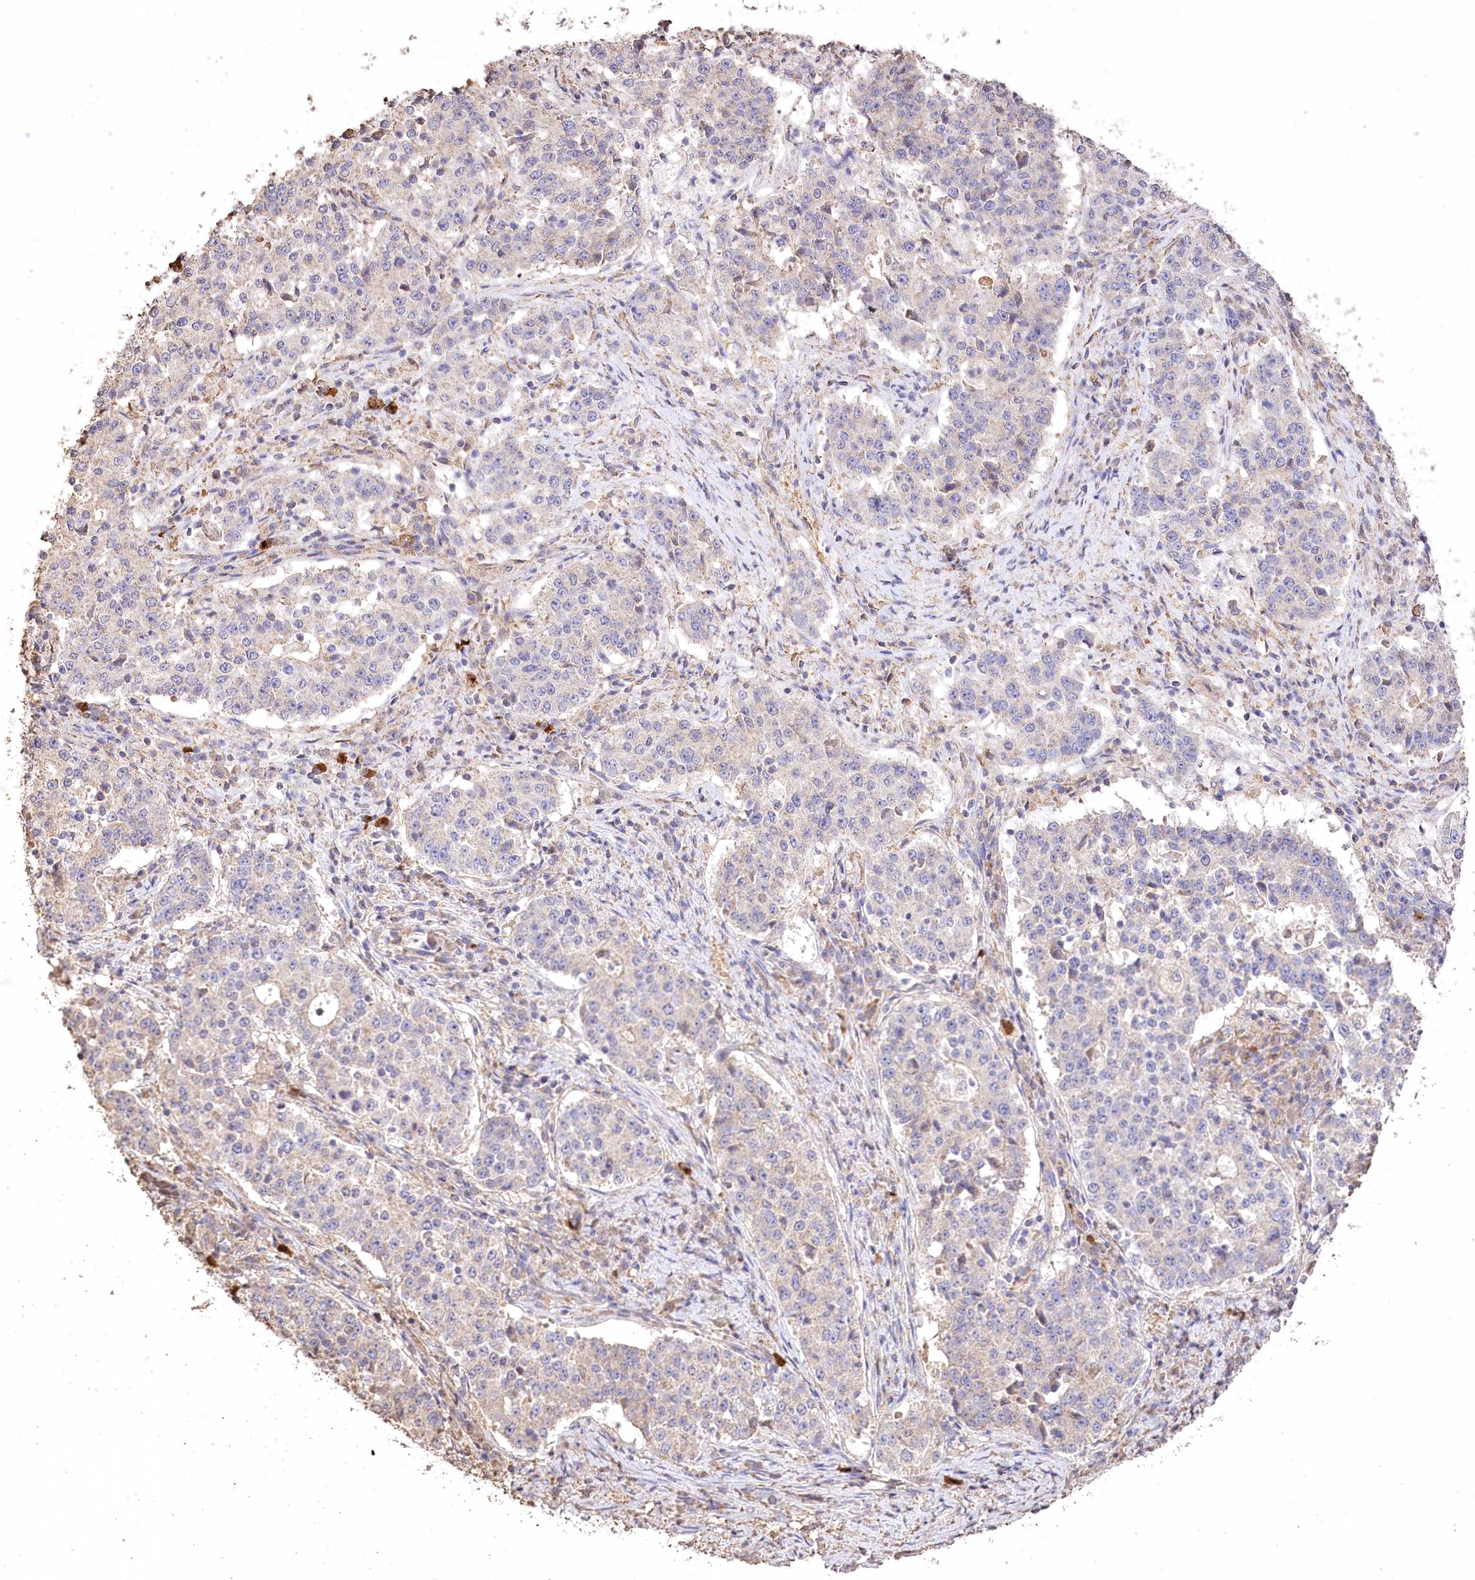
{"staining": {"intensity": "negative", "quantity": "none", "location": "none"}, "tissue": "stomach cancer", "cell_type": "Tumor cells", "image_type": "cancer", "snomed": [{"axis": "morphology", "description": "Adenocarcinoma, NOS"}, {"axis": "topography", "description": "Stomach"}], "caption": "This histopathology image is of adenocarcinoma (stomach) stained with immunohistochemistry to label a protein in brown with the nuclei are counter-stained blue. There is no positivity in tumor cells.", "gene": "IREB2", "patient": {"sex": "male", "age": 59}}